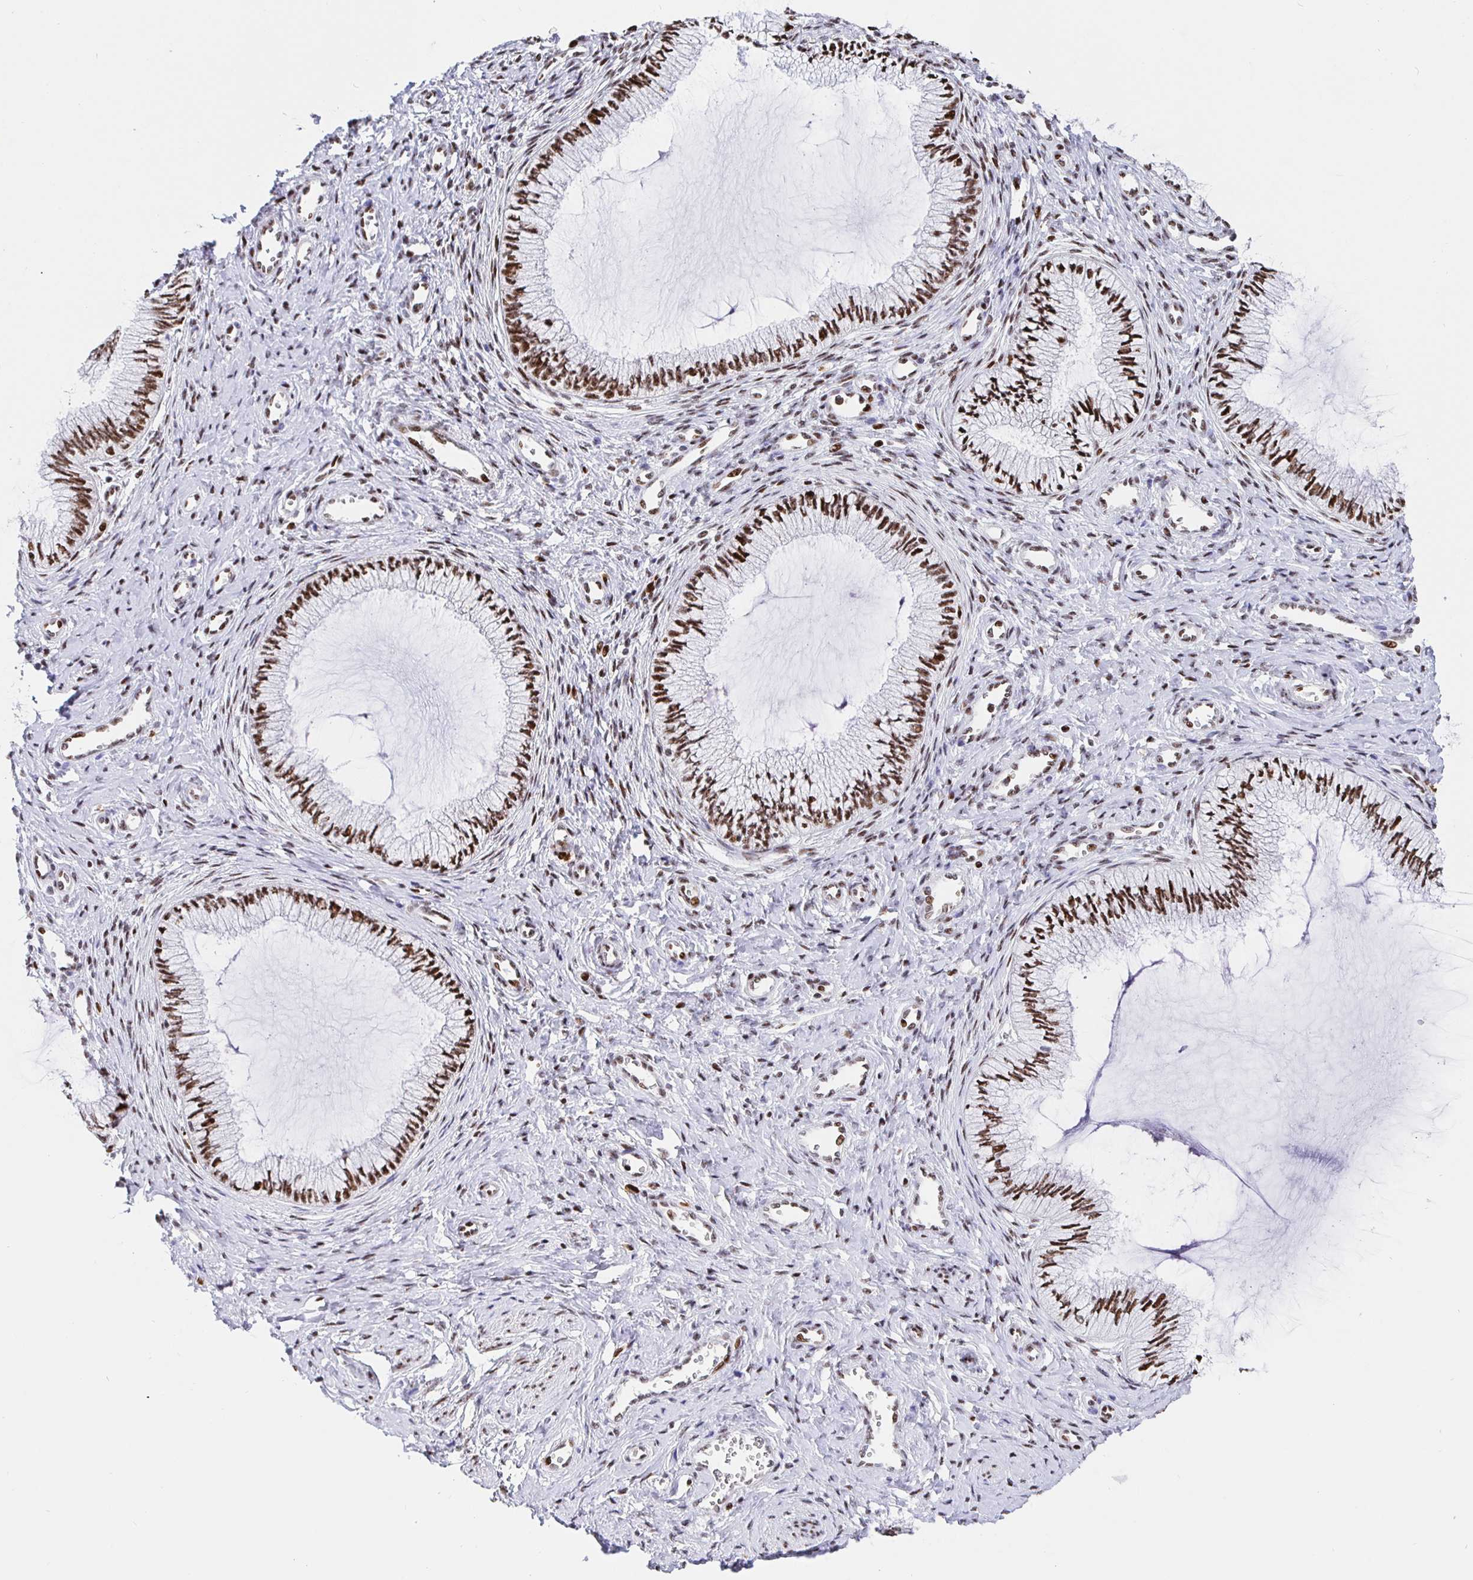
{"staining": {"intensity": "moderate", "quantity": ">75%", "location": "nuclear"}, "tissue": "cervix", "cell_type": "Glandular cells", "image_type": "normal", "snomed": [{"axis": "morphology", "description": "Normal tissue, NOS"}, {"axis": "topography", "description": "Cervix"}], "caption": "This is an image of immunohistochemistry (IHC) staining of normal cervix, which shows moderate staining in the nuclear of glandular cells.", "gene": "SETD5", "patient": {"sex": "female", "age": 24}}